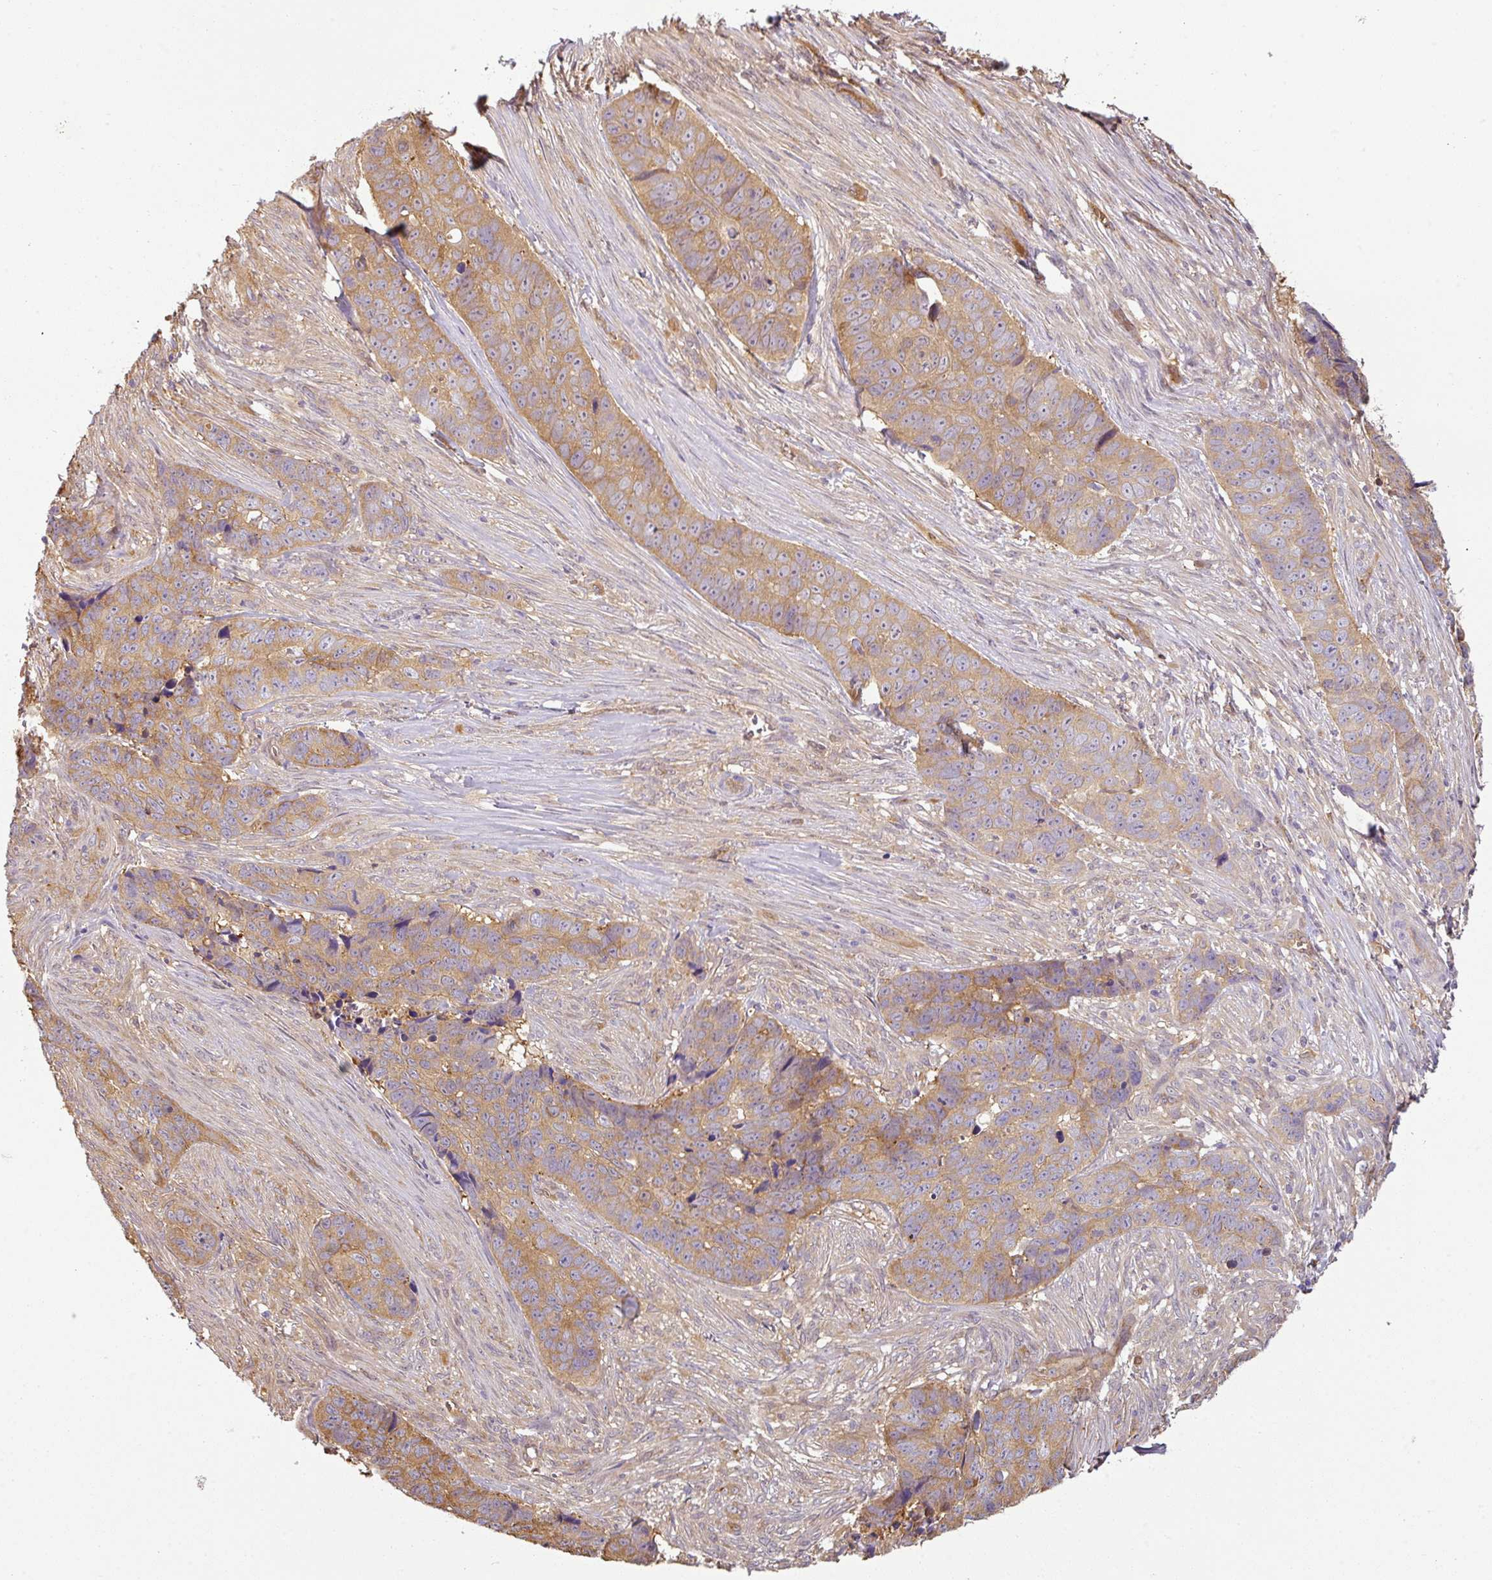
{"staining": {"intensity": "moderate", "quantity": ">75%", "location": "cytoplasmic/membranous"}, "tissue": "skin cancer", "cell_type": "Tumor cells", "image_type": "cancer", "snomed": [{"axis": "morphology", "description": "Basal cell carcinoma"}, {"axis": "topography", "description": "Skin"}], "caption": "Tumor cells reveal medium levels of moderate cytoplasmic/membranous expression in about >75% of cells in human basal cell carcinoma (skin).", "gene": "ANKRD18A", "patient": {"sex": "female", "age": 82}}